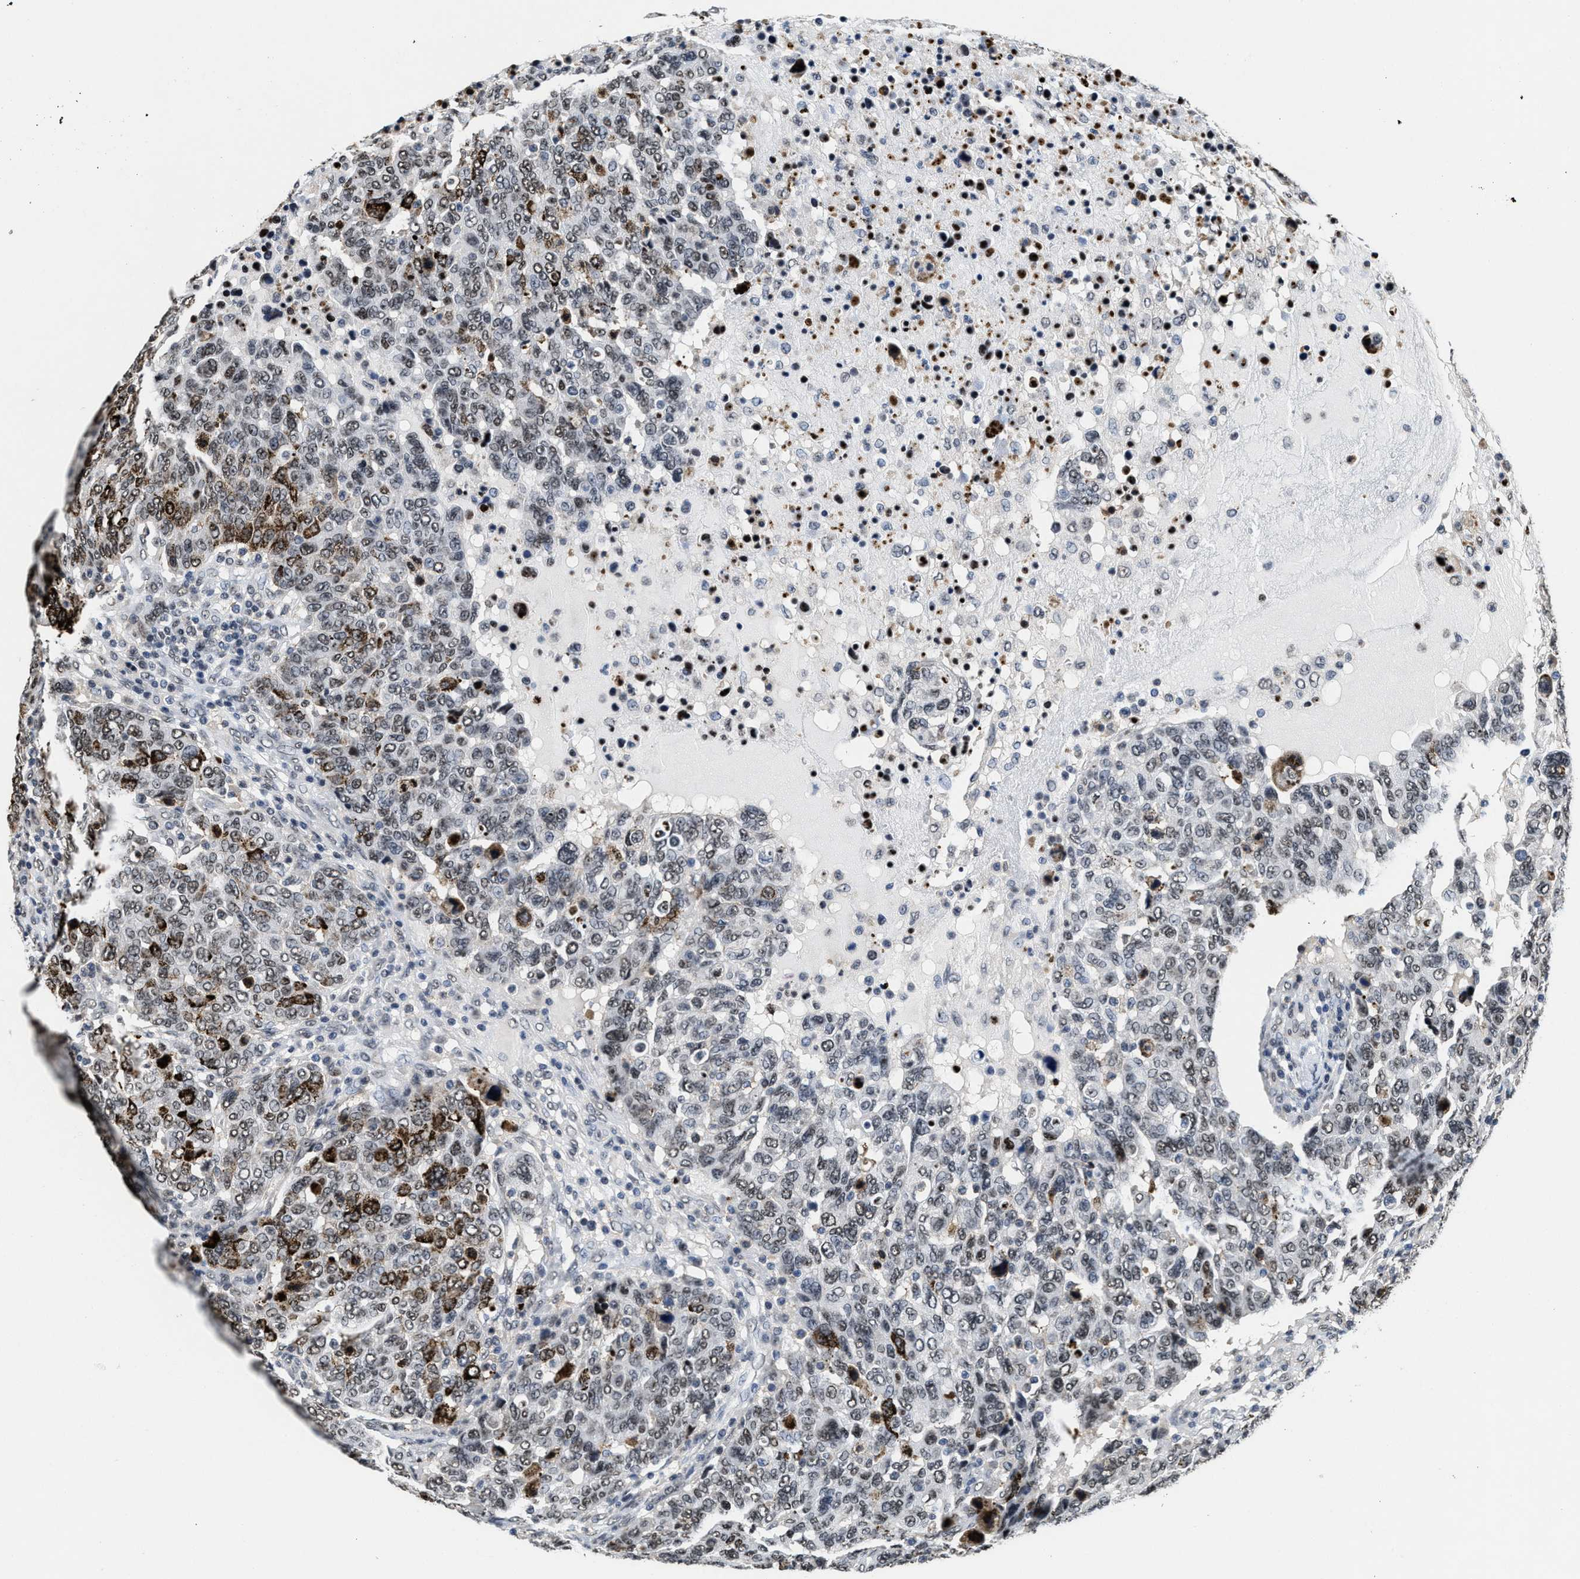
{"staining": {"intensity": "strong", "quantity": "<25%", "location": "cytoplasmic/membranous,nuclear"}, "tissue": "breast cancer", "cell_type": "Tumor cells", "image_type": "cancer", "snomed": [{"axis": "morphology", "description": "Duct carcinoma"}, {"axis": "topography", "description": "Breast"}], "caption": "About <25% of tumor cells in human breast cancer demonstrate strong cytoplasmic/membranous and nuclear protein positivity as visualized by brown immunohistochemical staining.", "gene": "SUPT16H", "patient": {"sex": "female", "age": 37}}